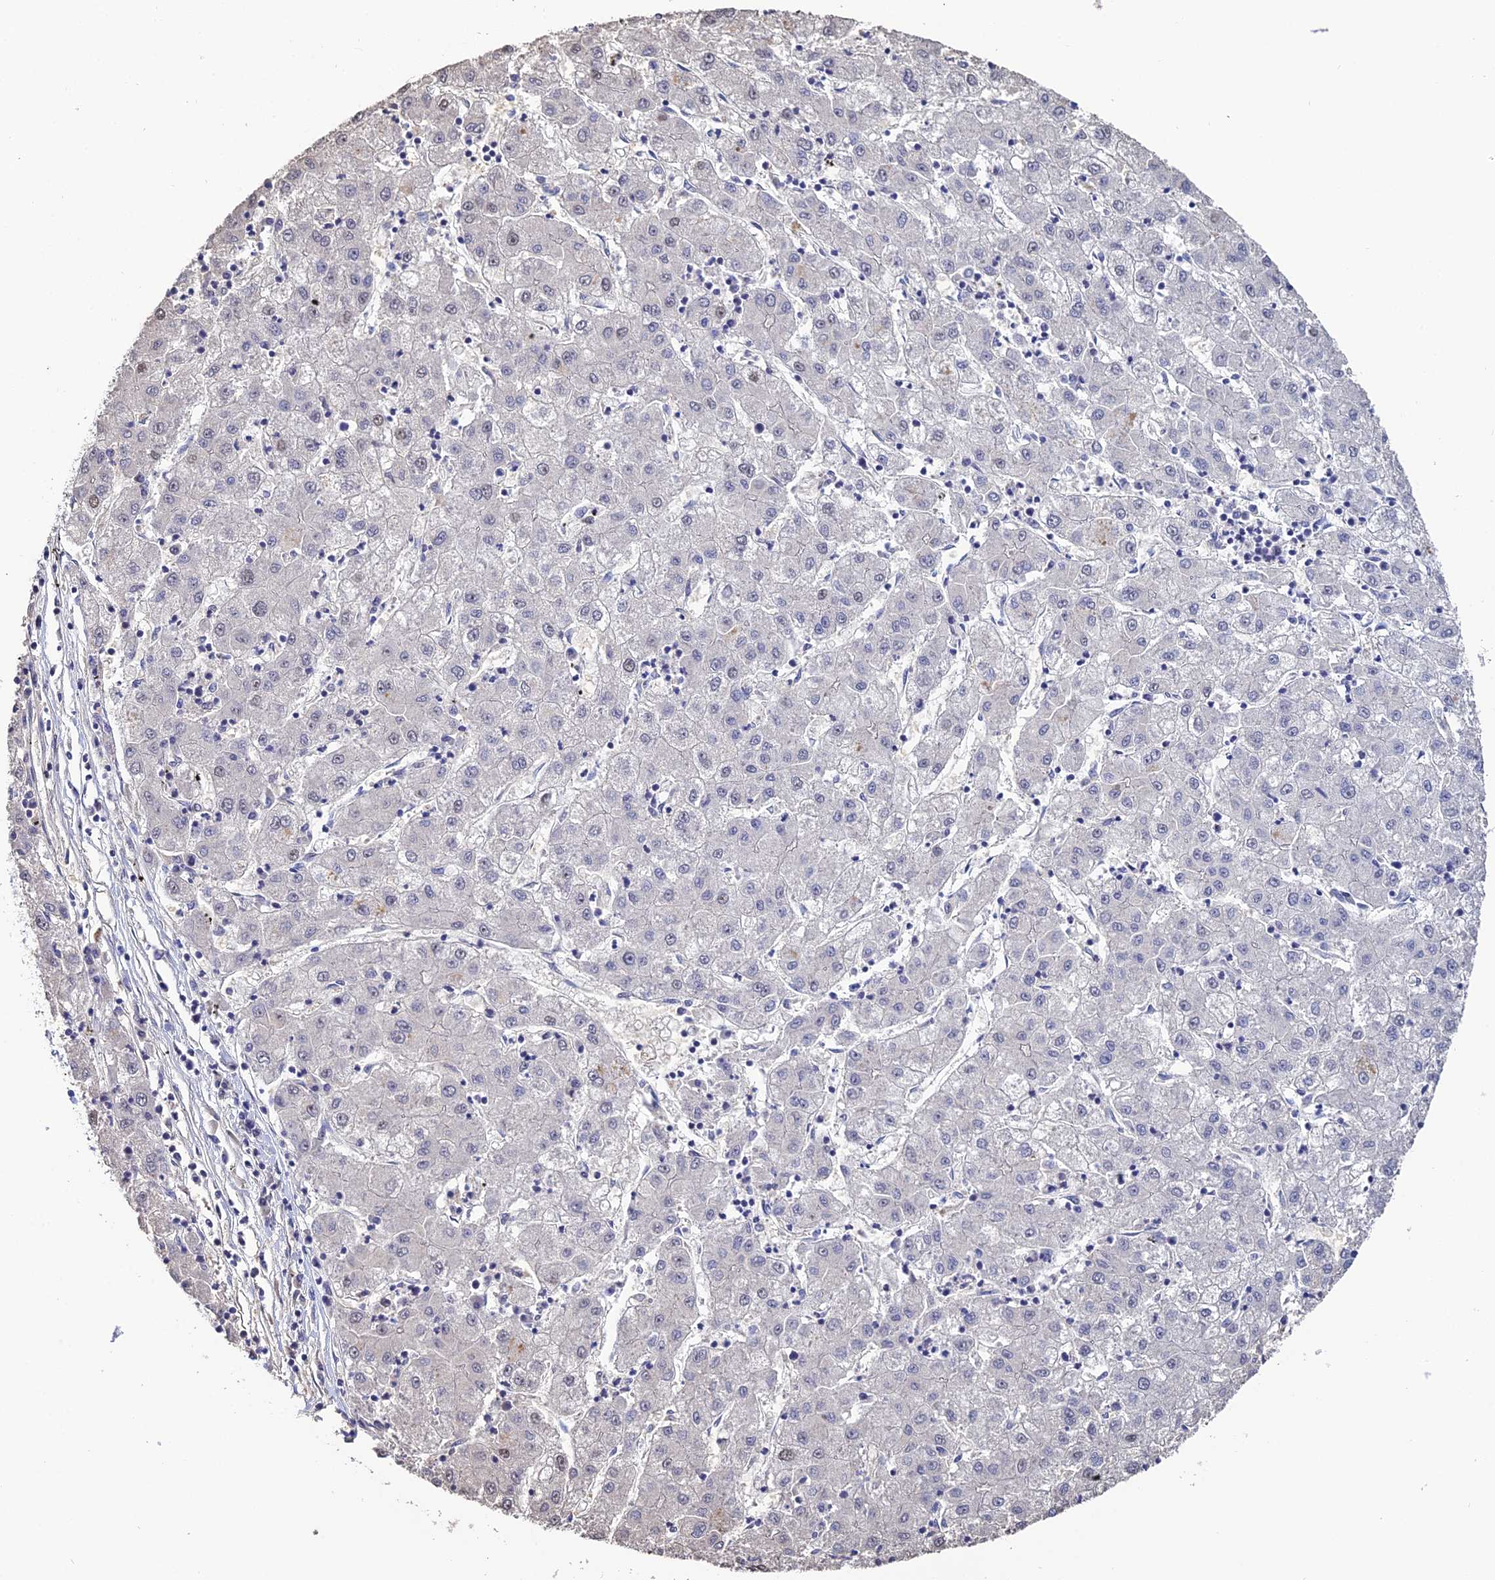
{"staining": {"intensity": "negative", "quantity": "none", "location": "none"}, "tissue": "liver cancer", "cell_type": "Tumor cells", "image_type": "cancer", "snomed": [{"axis": "morphology", "description": "Carcinoma, Hepatocellular, NOS"}, {"axis": "topography", "description": "Liver"}], "caption": "The micrograph demonstrates no significant positivity in tumor cells of liver cancer.", "gene": "PLPP4", "patient": {"sex": "male", "age": 72}}